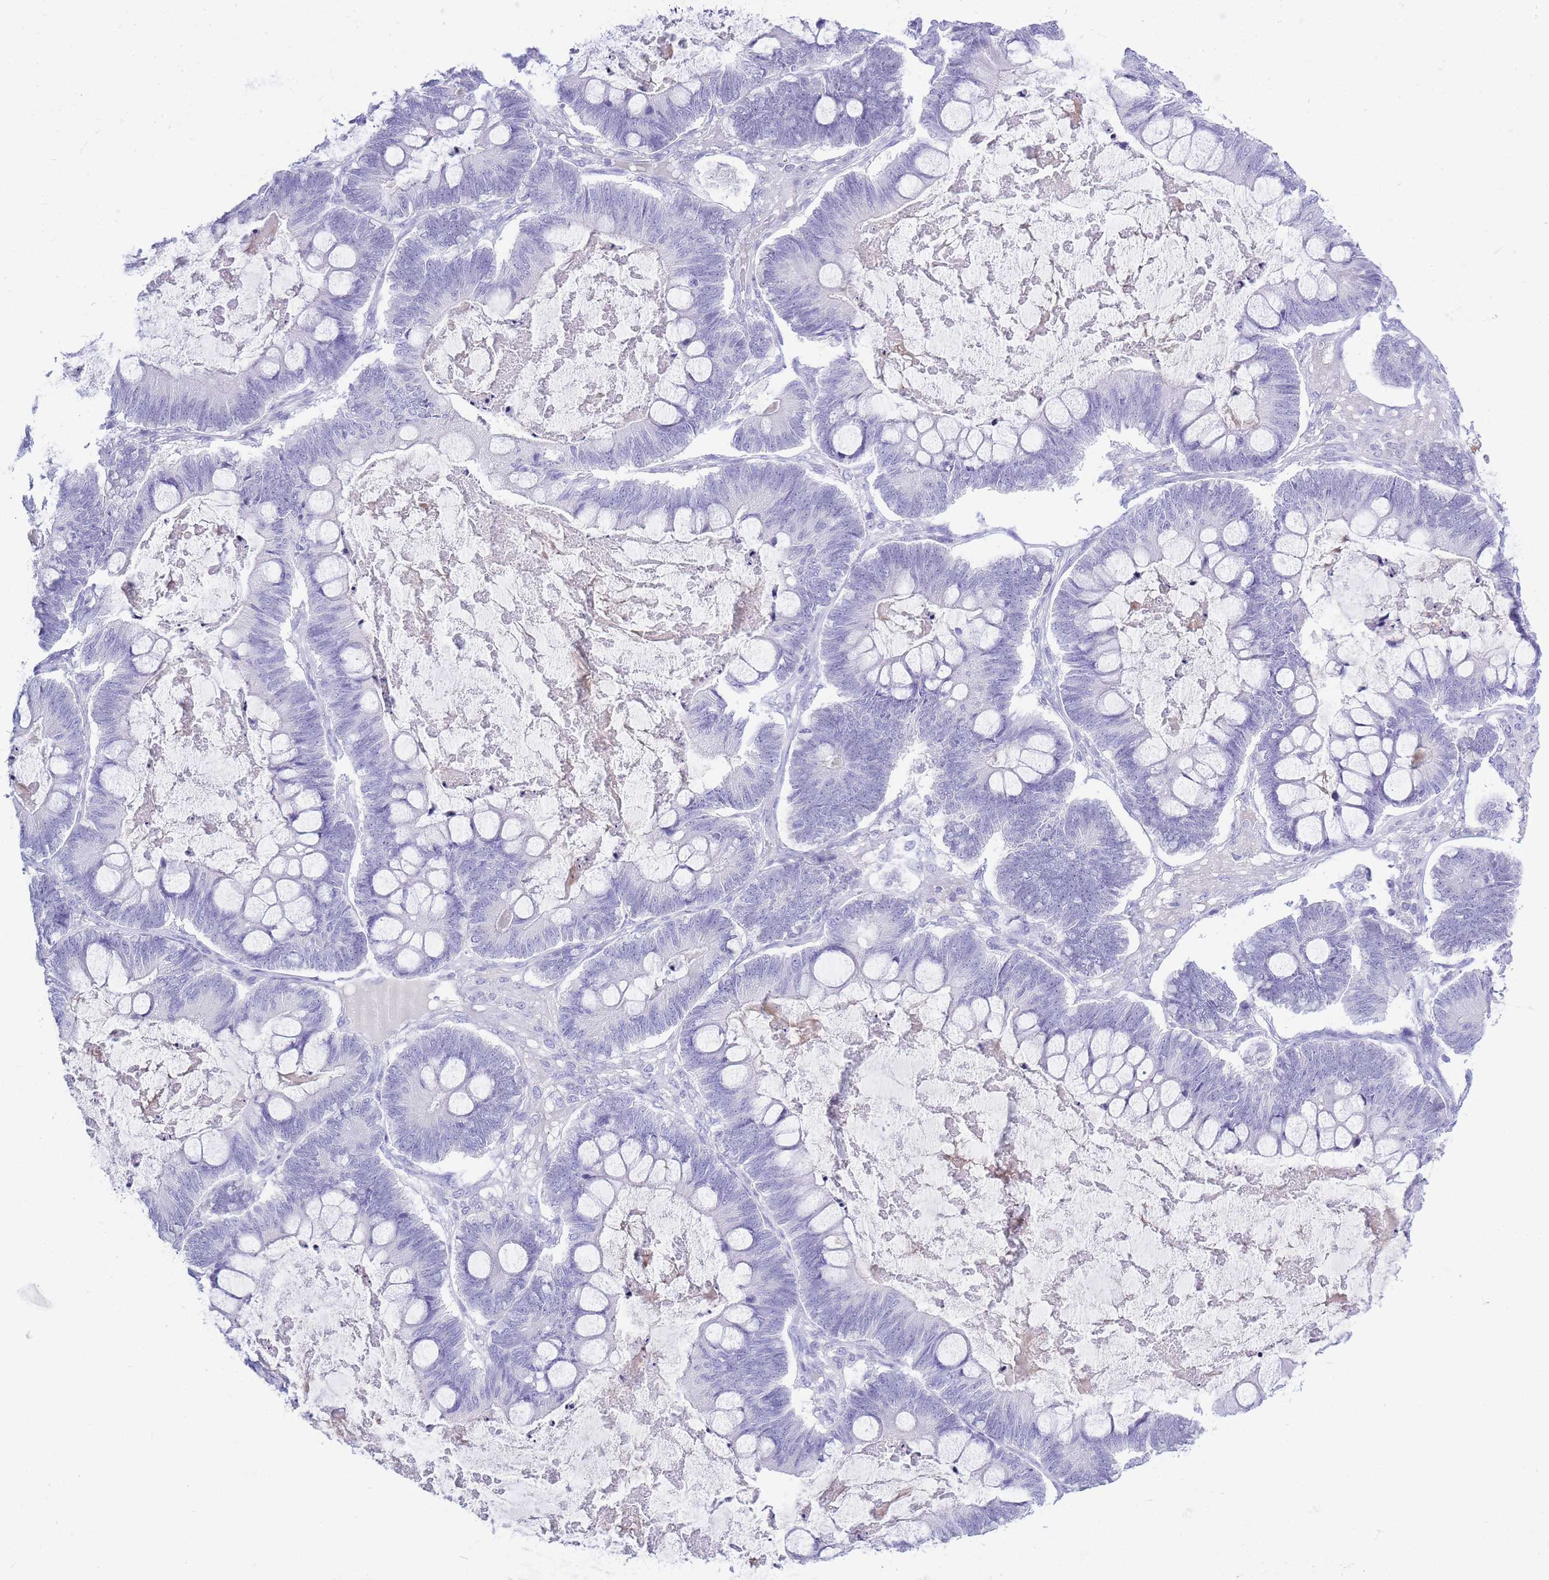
{"staining": {"intensity": "negative", "quantity": "none", "location": "none"}, "tissue": "ovarian cancer", "cell_type": "Tumor cells", "image_type": "cancer", "snomed": [{"axis": "morphology", "description": "Cystadenocarcinoma, mucinous, NOS"}, {"axis": "topography", "description": "Ovary"}], "caption": "This is a micrograph of IHC staining of ovarian mucinous cystadenocarcinoma, which shows no positivity in tumor cells.", "gene": "ZFP62", "patient": {"sex": "female", "age": 61}}